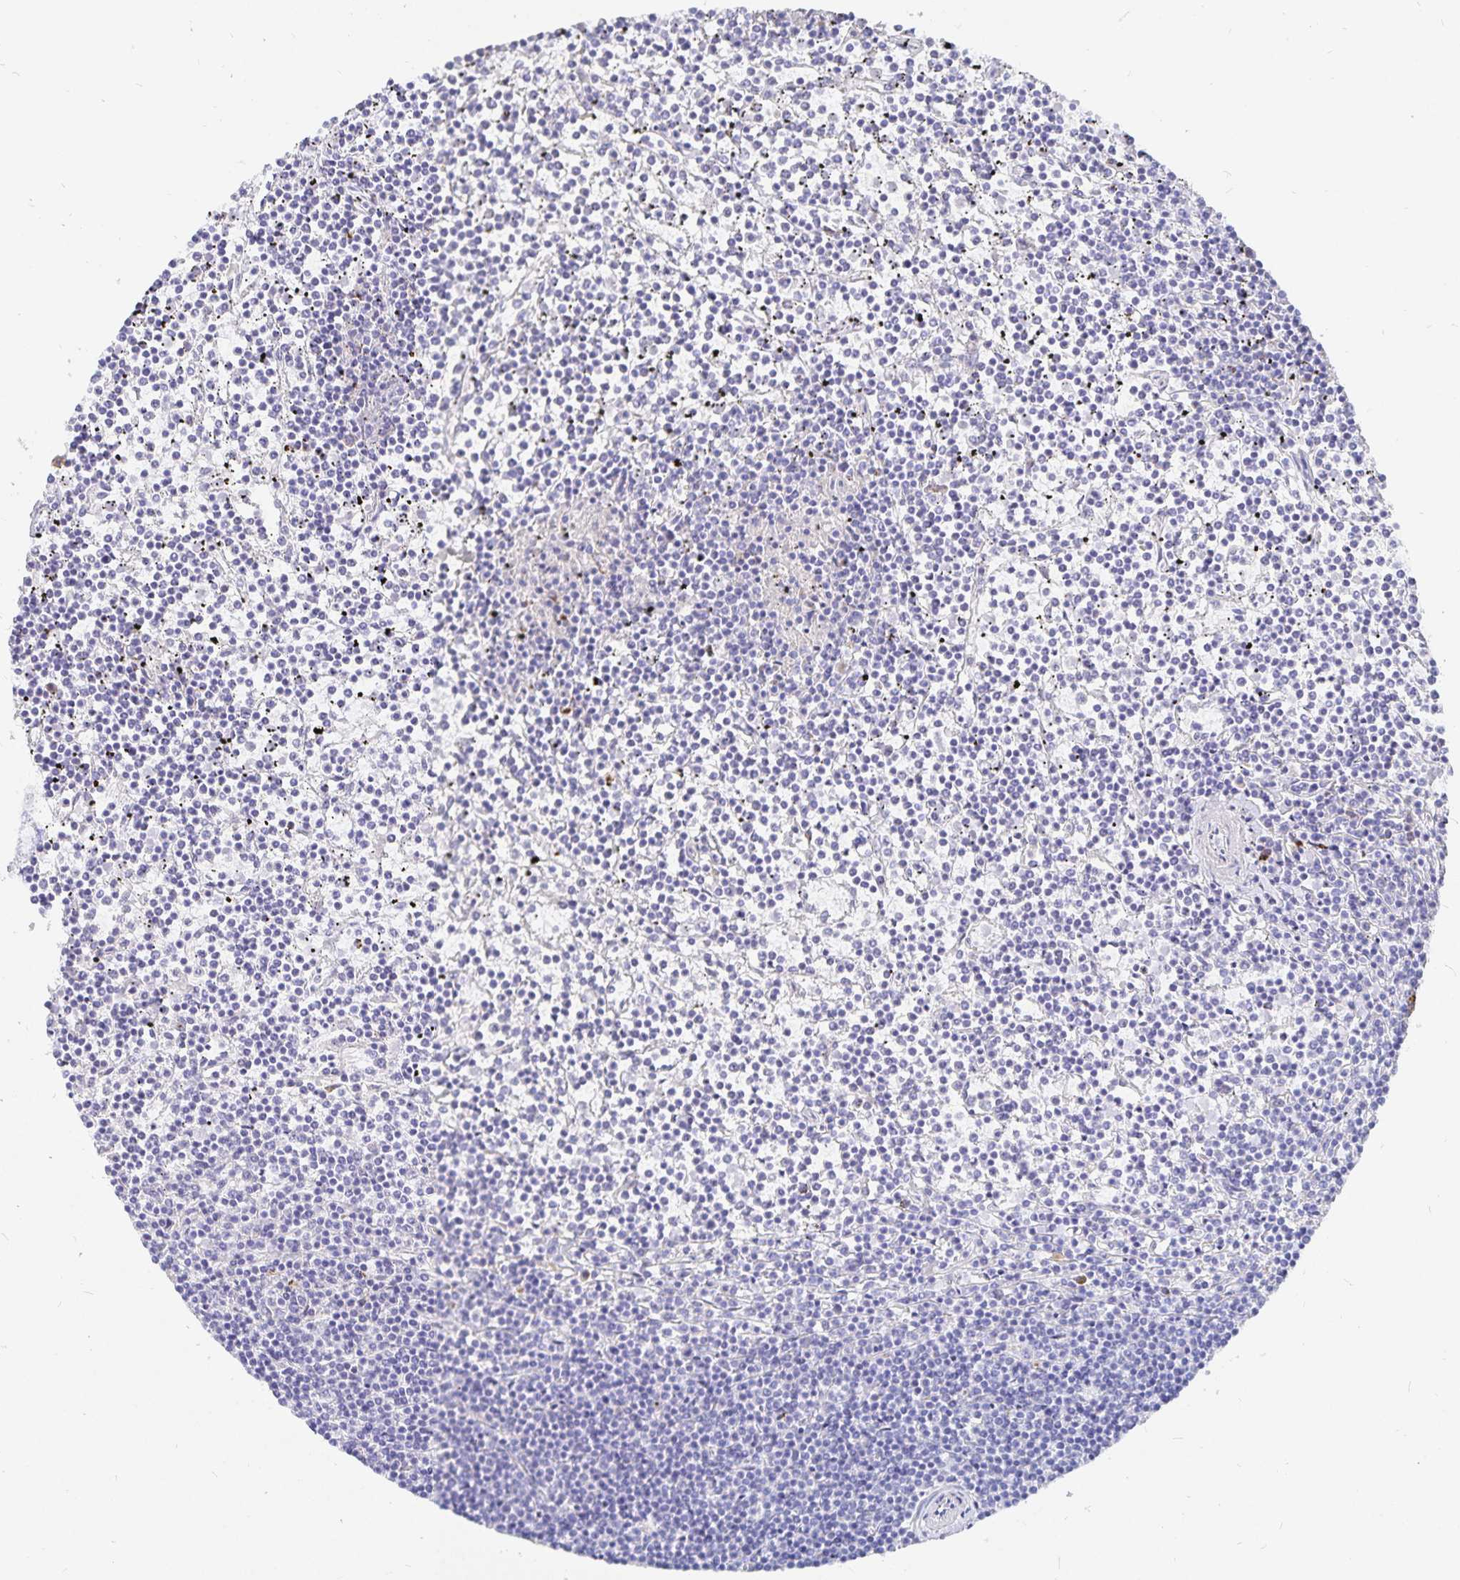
{"staining": {"intensity": "negative", "quantity": "none", "location": "none"}, "tissue": "lymphoma", "cell_type": "Tumor cells", "image_type": "cancer", "snomed": [{"axis": "morphology", "description": "Malignant lymphoma, non-Hodgkin's type, Low grade"}, {"axis": "topography", "description": "Spleen"}], "caption": "IHC of malignant lymphoma, non-Hodgkin's type (low-grade) reveals no staining in tumor cells.", "gene": "INSL5", "patient": {"sex": "female", "age": 19}}